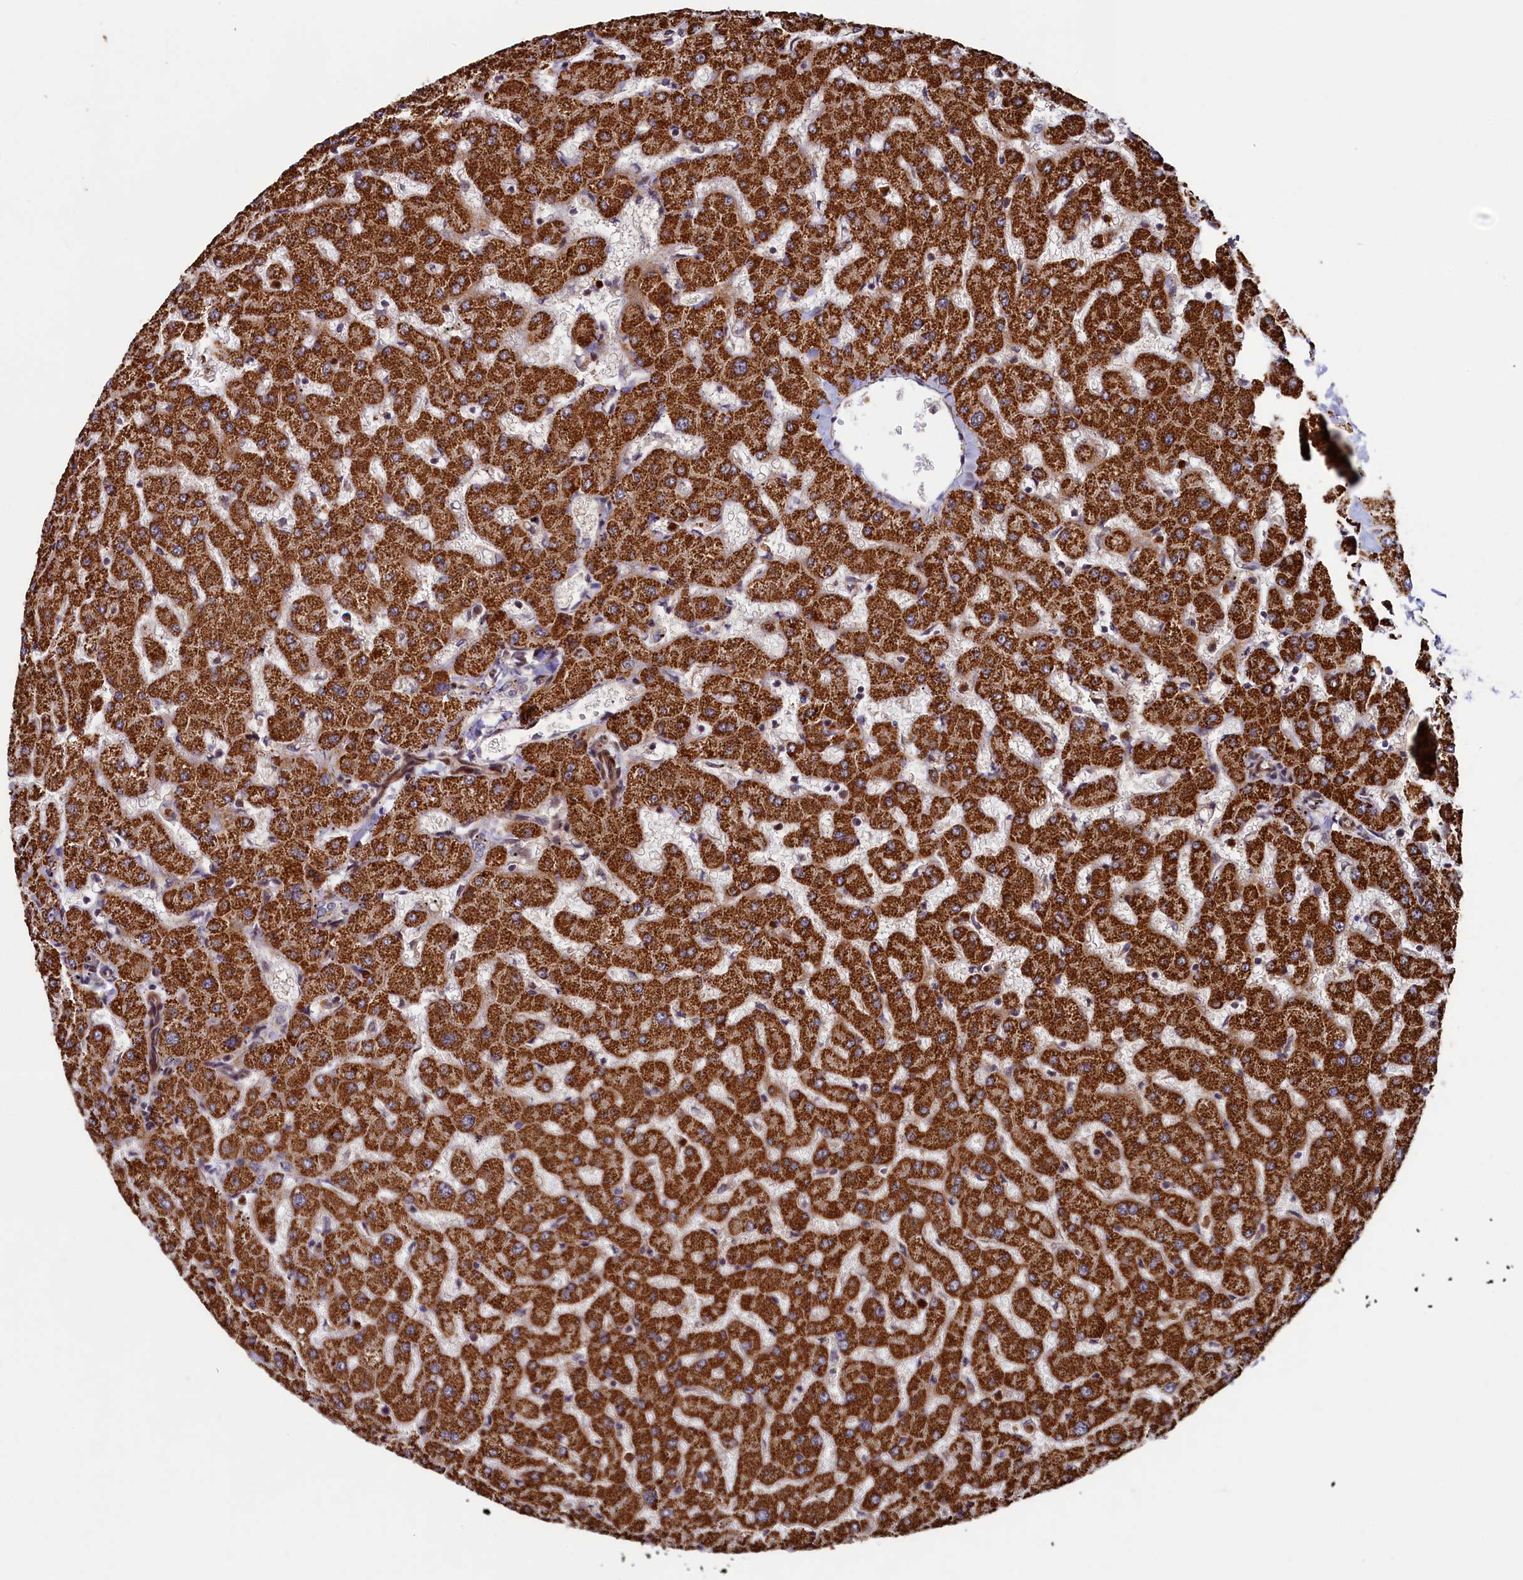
{"staining": {"intensity": "weak", "quantity": "<25%", "location": "cytoplasmic/membranous"}, "tissue": "liver", "cell_type": "Cholangiocytes", "image_type": "normal", "snomed": [{"axis": "morphology", "description": "Normal tissue, NOS"}, {"axis": "topography", "description": "Liver"}], "caption": "This is an immunohistochemistry (IHC) histopathology image of unremarkable liver. There is no expression in cholangiocytes.", "gene": "PIK3C3", "patient": {"sex": "female", "age": 63}}